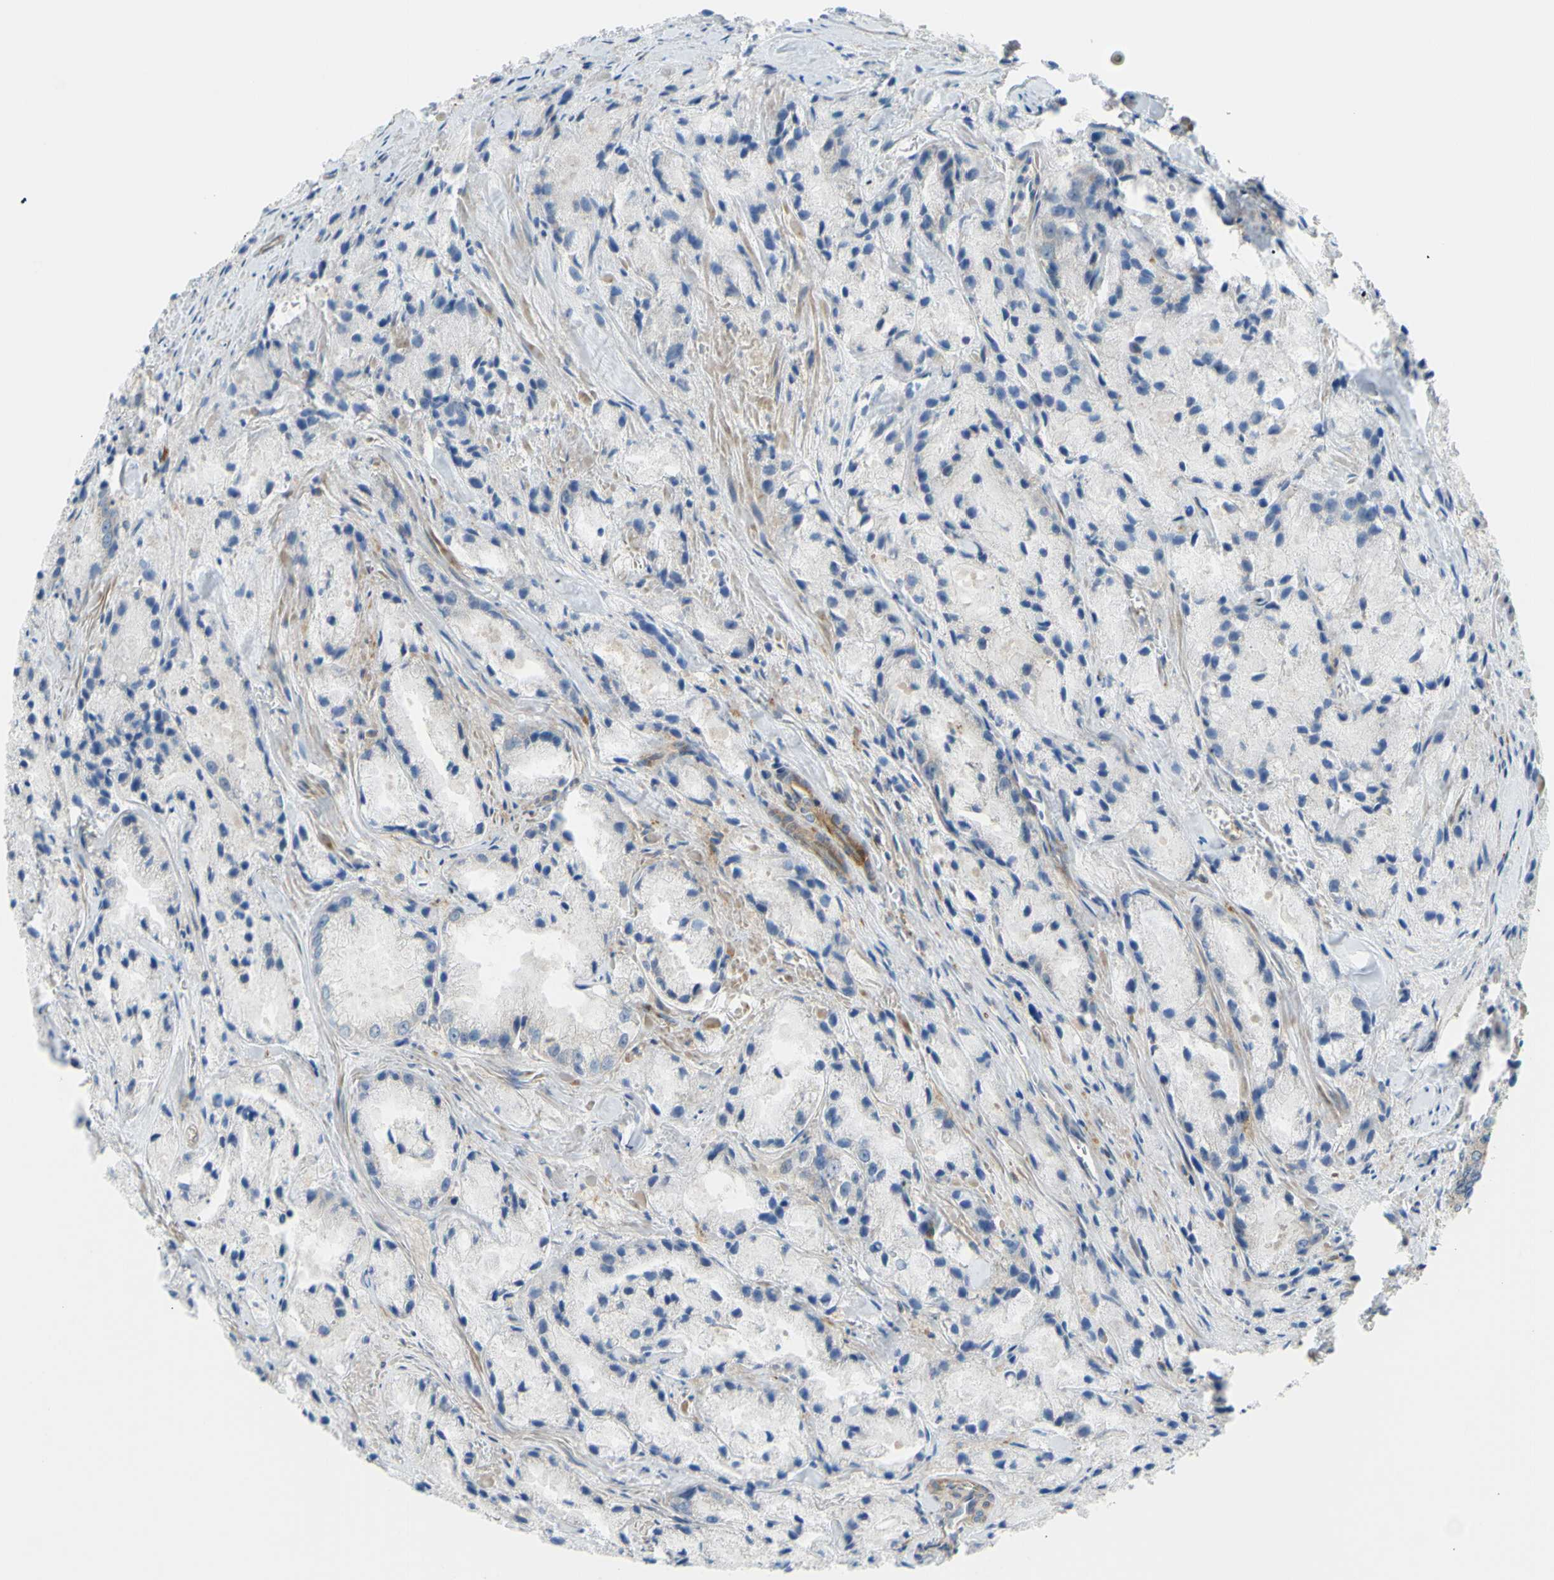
{"staining": {"intensity": "negative", "quantity": "none", "location": "none"}, "tissue": "prostate cancer", "cell_type": "Tumor cells", "image_type": "cancer", "snomed": [{"axis": "morphology", "description": "Adenocarcinoma, Low grade"}, {"axis": "topography", "description": "Prostate"}], "caption": "Immunohistochemical staining of human adenocarcinoma (low-grade) (prostate) shows no significant staining in tumor cells.", "gene": "PAK2", "patient": {"sex": "male", "age": 64}}